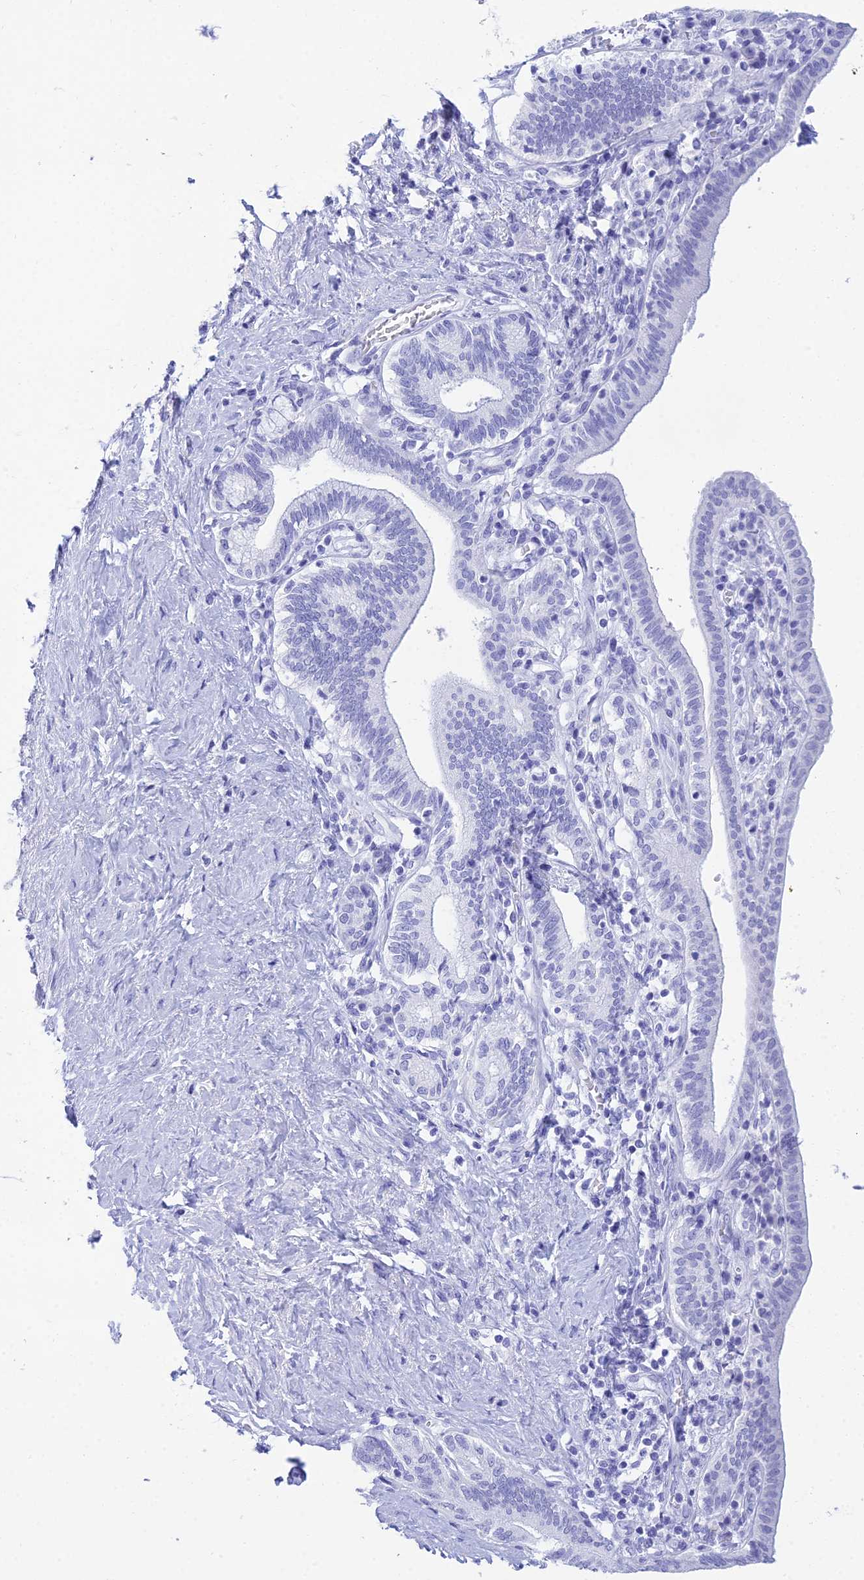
{"staining": {"intensity": "negative", "quantity": "none", "location": "none"}, "tissue": "pancreatic cancer", "cell_type": "Tumor cells", "image_type": "cancer", "snomed": [{"axis": "morphology", "description": "Adenocarcinoma, NOS"}, {"axis": "topography", "description": "Pancreas"}], "caption": "Protein analysis of pancreatic cancer (adenocarcinoma) demonstrates no significant positivity in tumor cells.", "gene": "PATE4", "patient": {"sex": "female", "age": 73}}